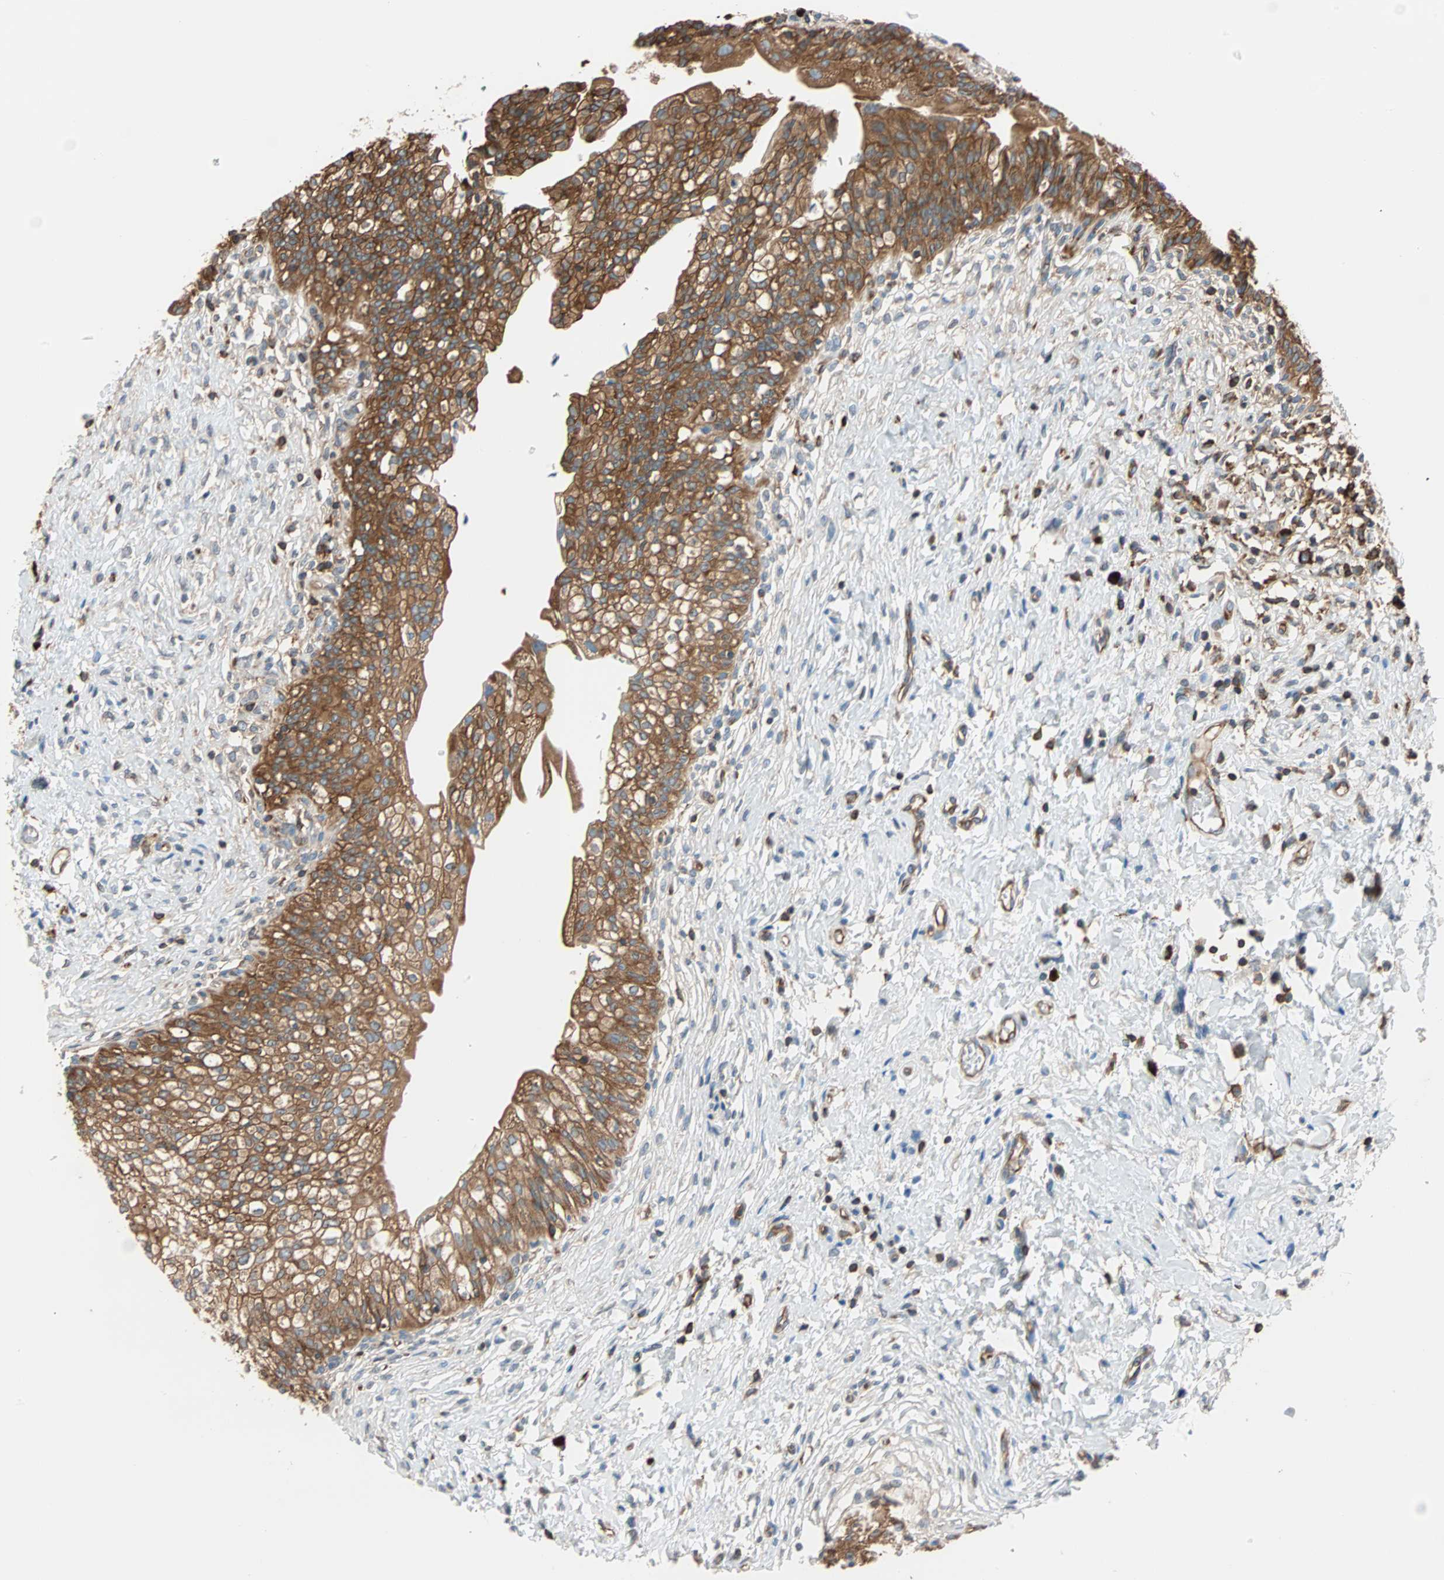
{"staining": {"intensity": "strong", "quantity": ">75%", "location": "cytoplasmic/membranous"}, "tissue": "urinary bladder", "cell_type": "Urothelial cells", "image_type": "normal", "snomed": [{"axis": "morphology", "description": "Normal tissue, NOS"}, {"axis": "morphology", "description": "Inflammation, NOS"}, {"axis": "topography", "description": "Urinary bladder"}], "caption": "Immunohistochemistry (DAB (3,3'-diaminobenzidine)) staining of normal urinary bladder demonstrates strong cytoplasmic/membranous protein staining in about >75% of urothelial cells. (Brightfield microscopy of DAB IHC at high magnification).", "gene": "EEF2", "patient": {"sex": "female", "age": 80}}